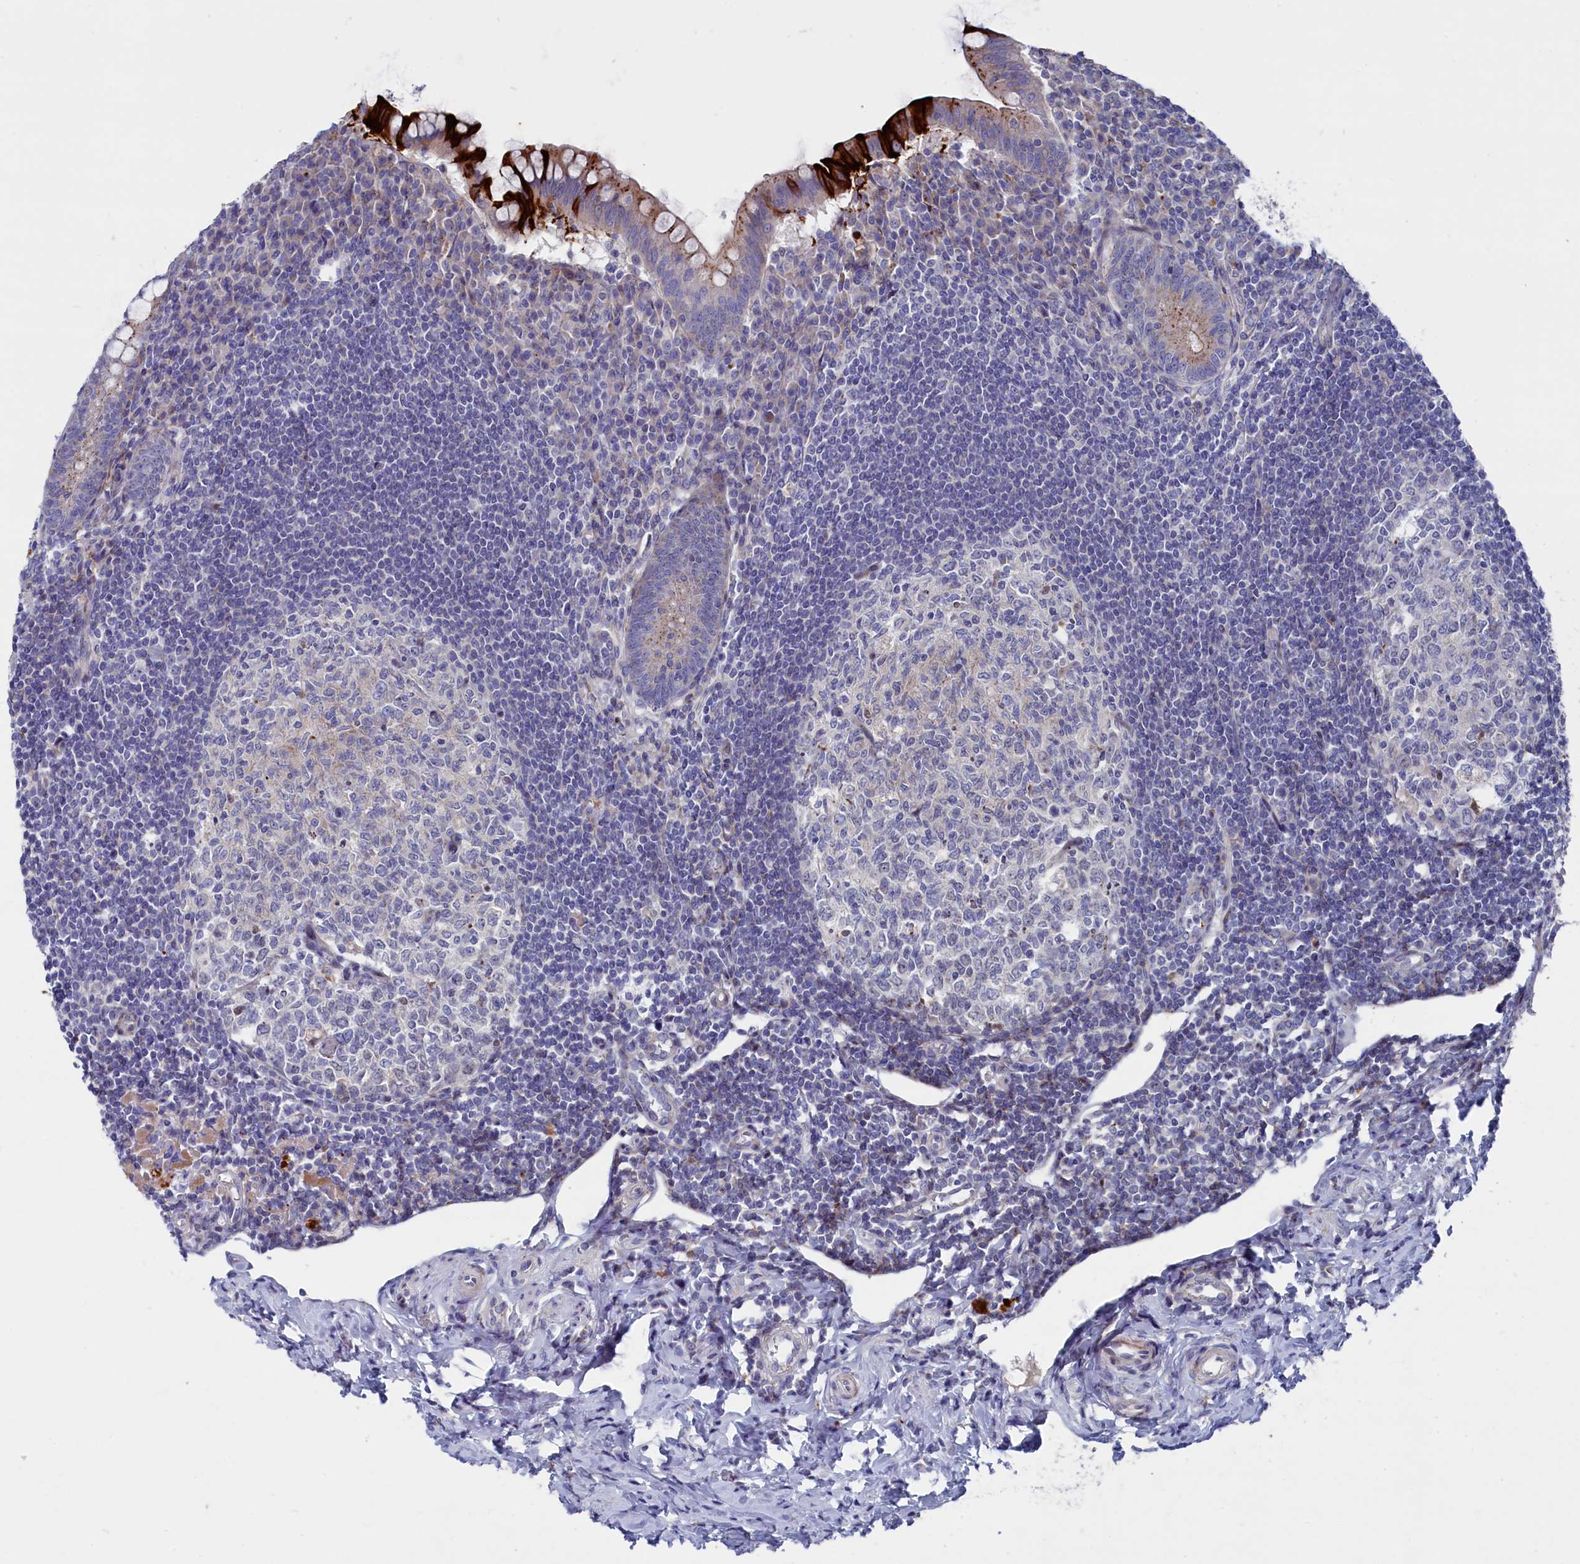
{"staining": {"intensity": "strong", "quantity": "25%-75%", "location": "cytoplasmic/membranous"}, "tissue": "appendix", "cell_type": "Glandular cells", "image_type": "normal", "snomed": [{"axis": "morphology", "description": "Normal tissue, NOS"}, {"axis": "topography", "description": "Appendix"}], "caption": "IHC photomicrograph of benign human appendix stained for a protein (brown), which shows high levels of strong cytoplasmic/membranous staining in approximately 25%-75% of glandular cells.", "gene": "NUDT7", "patient": {"sex": "female", "age": 33}}